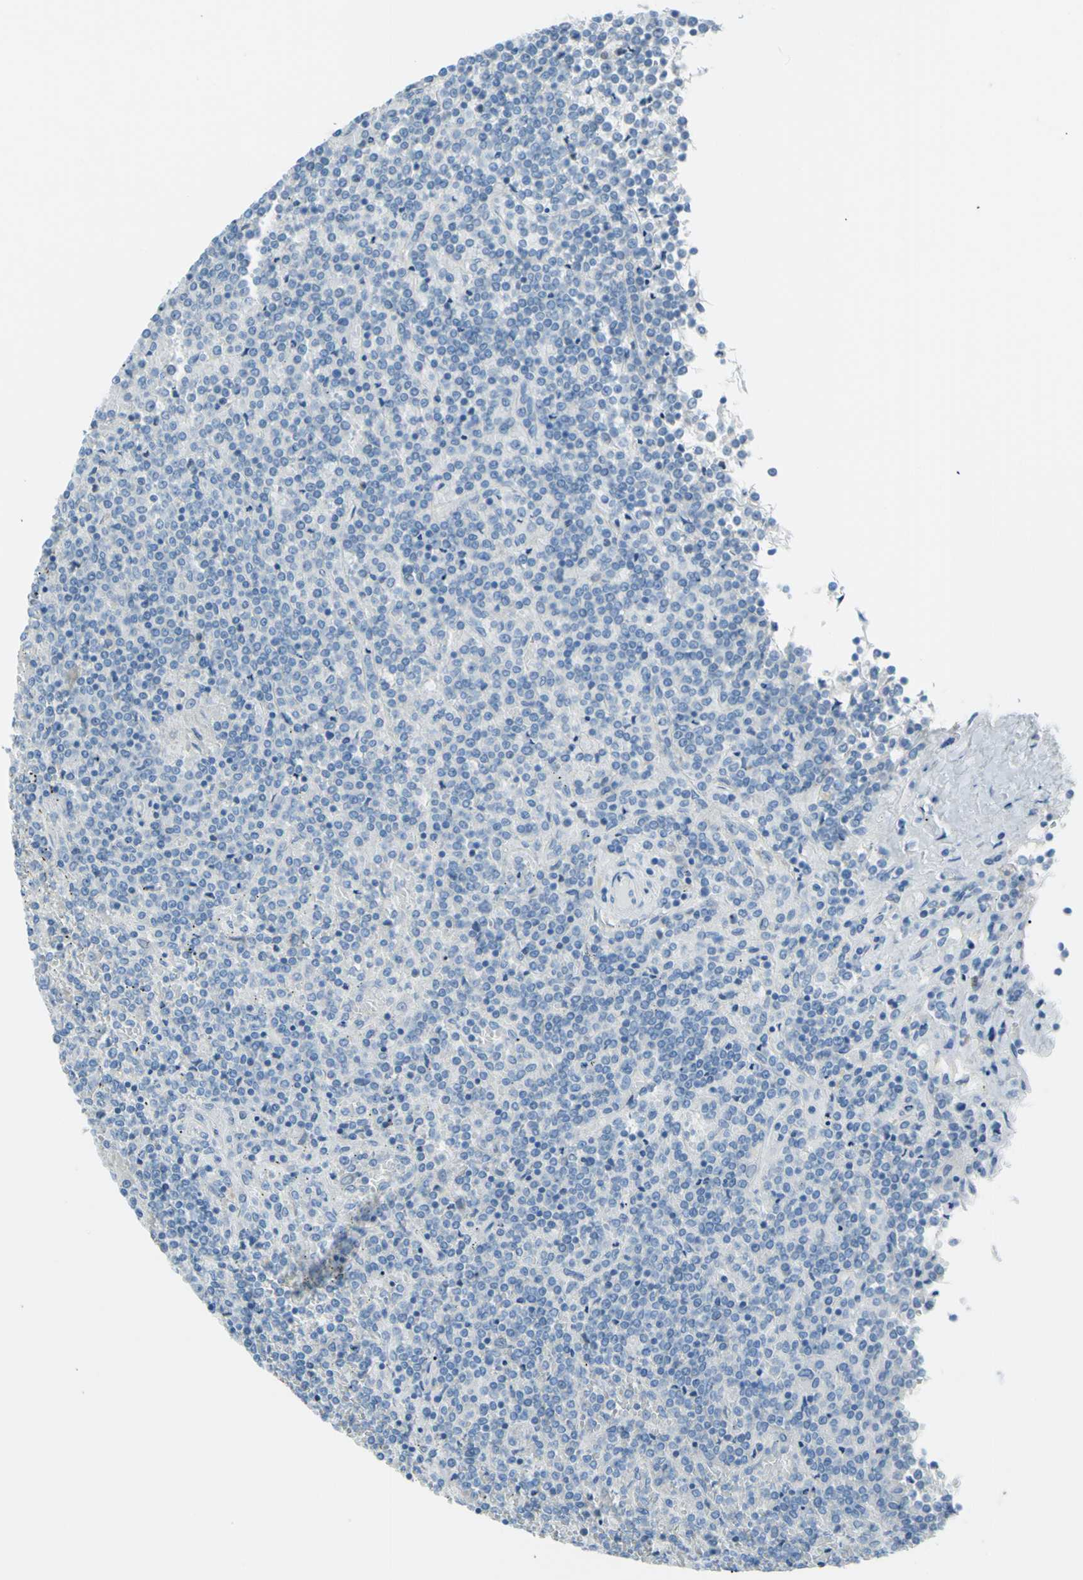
{"staining": {"intensity": "negative", "quantity": "none", "location": "none"}, "tissue": "lymphoma", "cell_type": "Tumor cells", "image_type": "cancer", "snomed": [{"axis": "morphology", "description": "Malignant lymphoma, non-Hodgkin's type, Low grade"}, {"axis": "topography", "description": "Spleen"}], "caption": "Immunohistochemistry of human lymphoma exhibits no expression in tumor cells.", "gene": "TFPI2", "patient": {"sex": "female", "age": 19}}